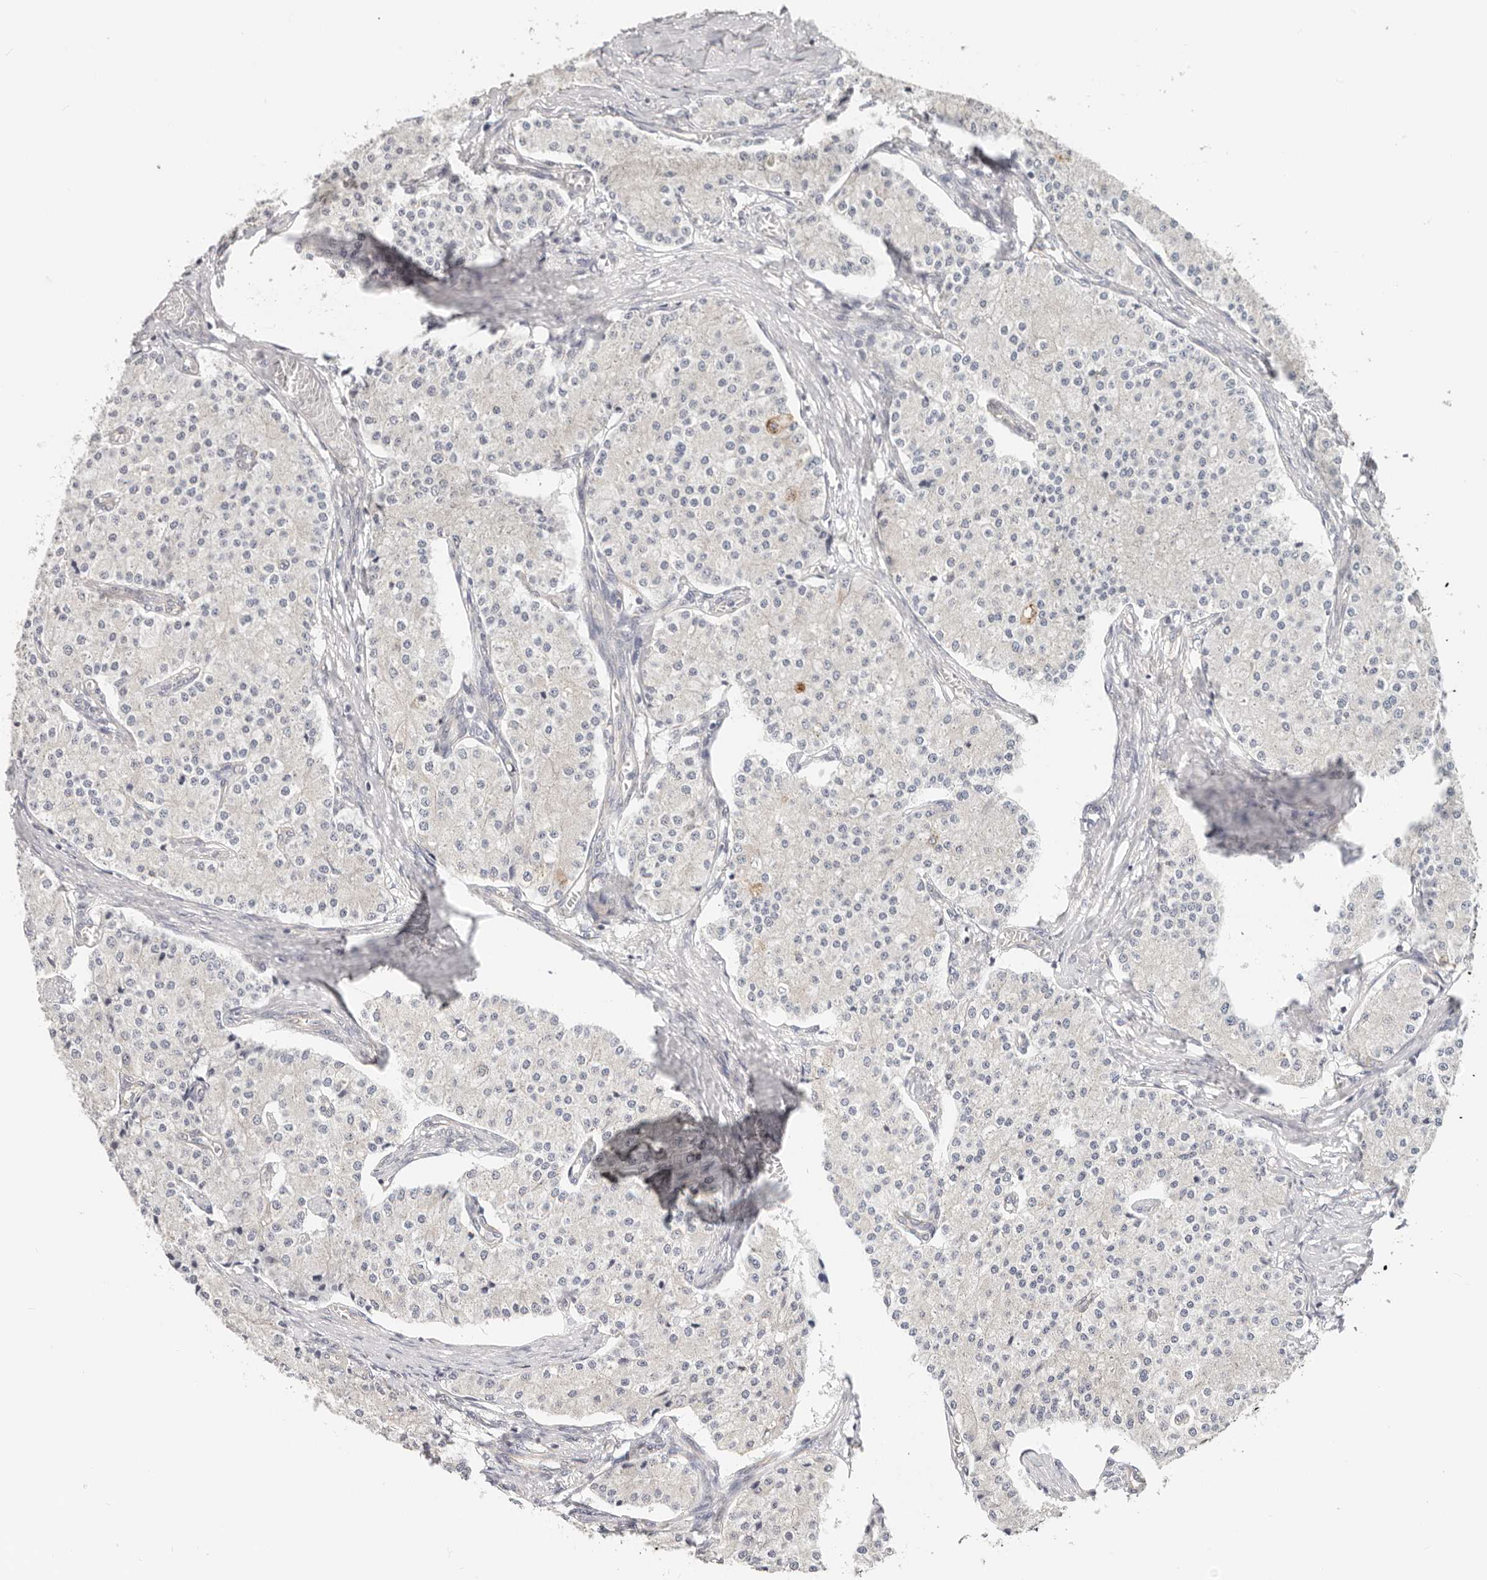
{"staining": {"intensity": "negative", "quantity": "none", "location": "none"}, "tissue": "carcinoid", "cell_type": "Tumor cells", "image_type": "cancer", "snomed": [{"axis": "morphology", "description": "Carcinoid, malignant, NOS"}, {"axis": "topography", "description": "Colon"}], "caption": "DAB immunohistochemical staining of human carcinoid demonstrates no significant positivity in tumor cells.", "gene": "AFDN", "patient": {"sex": "female", "age": 52}}